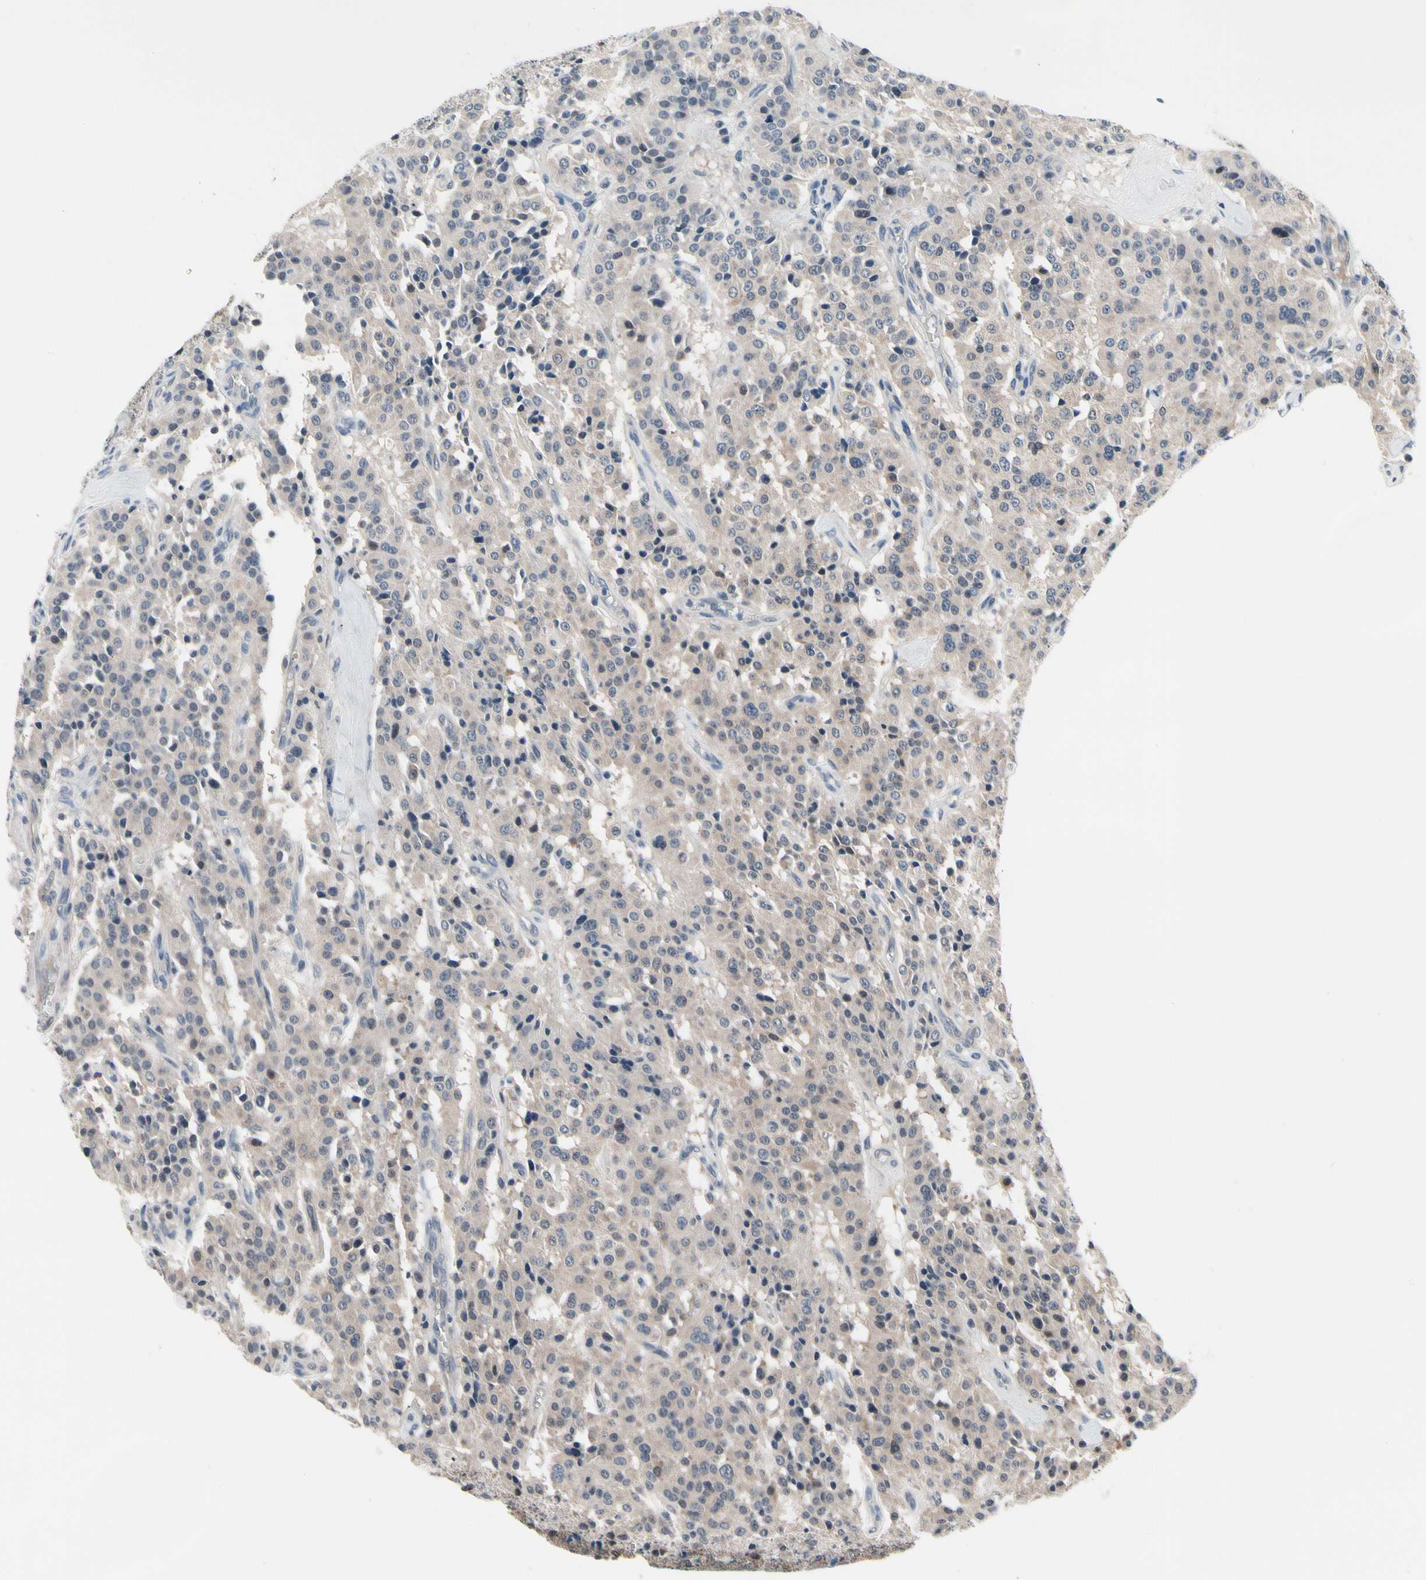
{"staining": {"intensity": "weak", "quantity": ">75%", "location": "cytoplasmic/membranous"}, "tissue": "carcinoid", "cell_type": "Tumor cells", "image_type": "cancer", "snomed": [{"axis": "morphology", "description": "Carcinoid, malignant, NOS"}, {"axis": "topography", "description": "Lung"}], "caption": "Protein expression analysis of carcinoid demonstrates weak cytoplasmic/membranous staining in about >75% of tumor cells.", "gene": "PRDX6", "patient": {"sex": "male", "age": 30}}